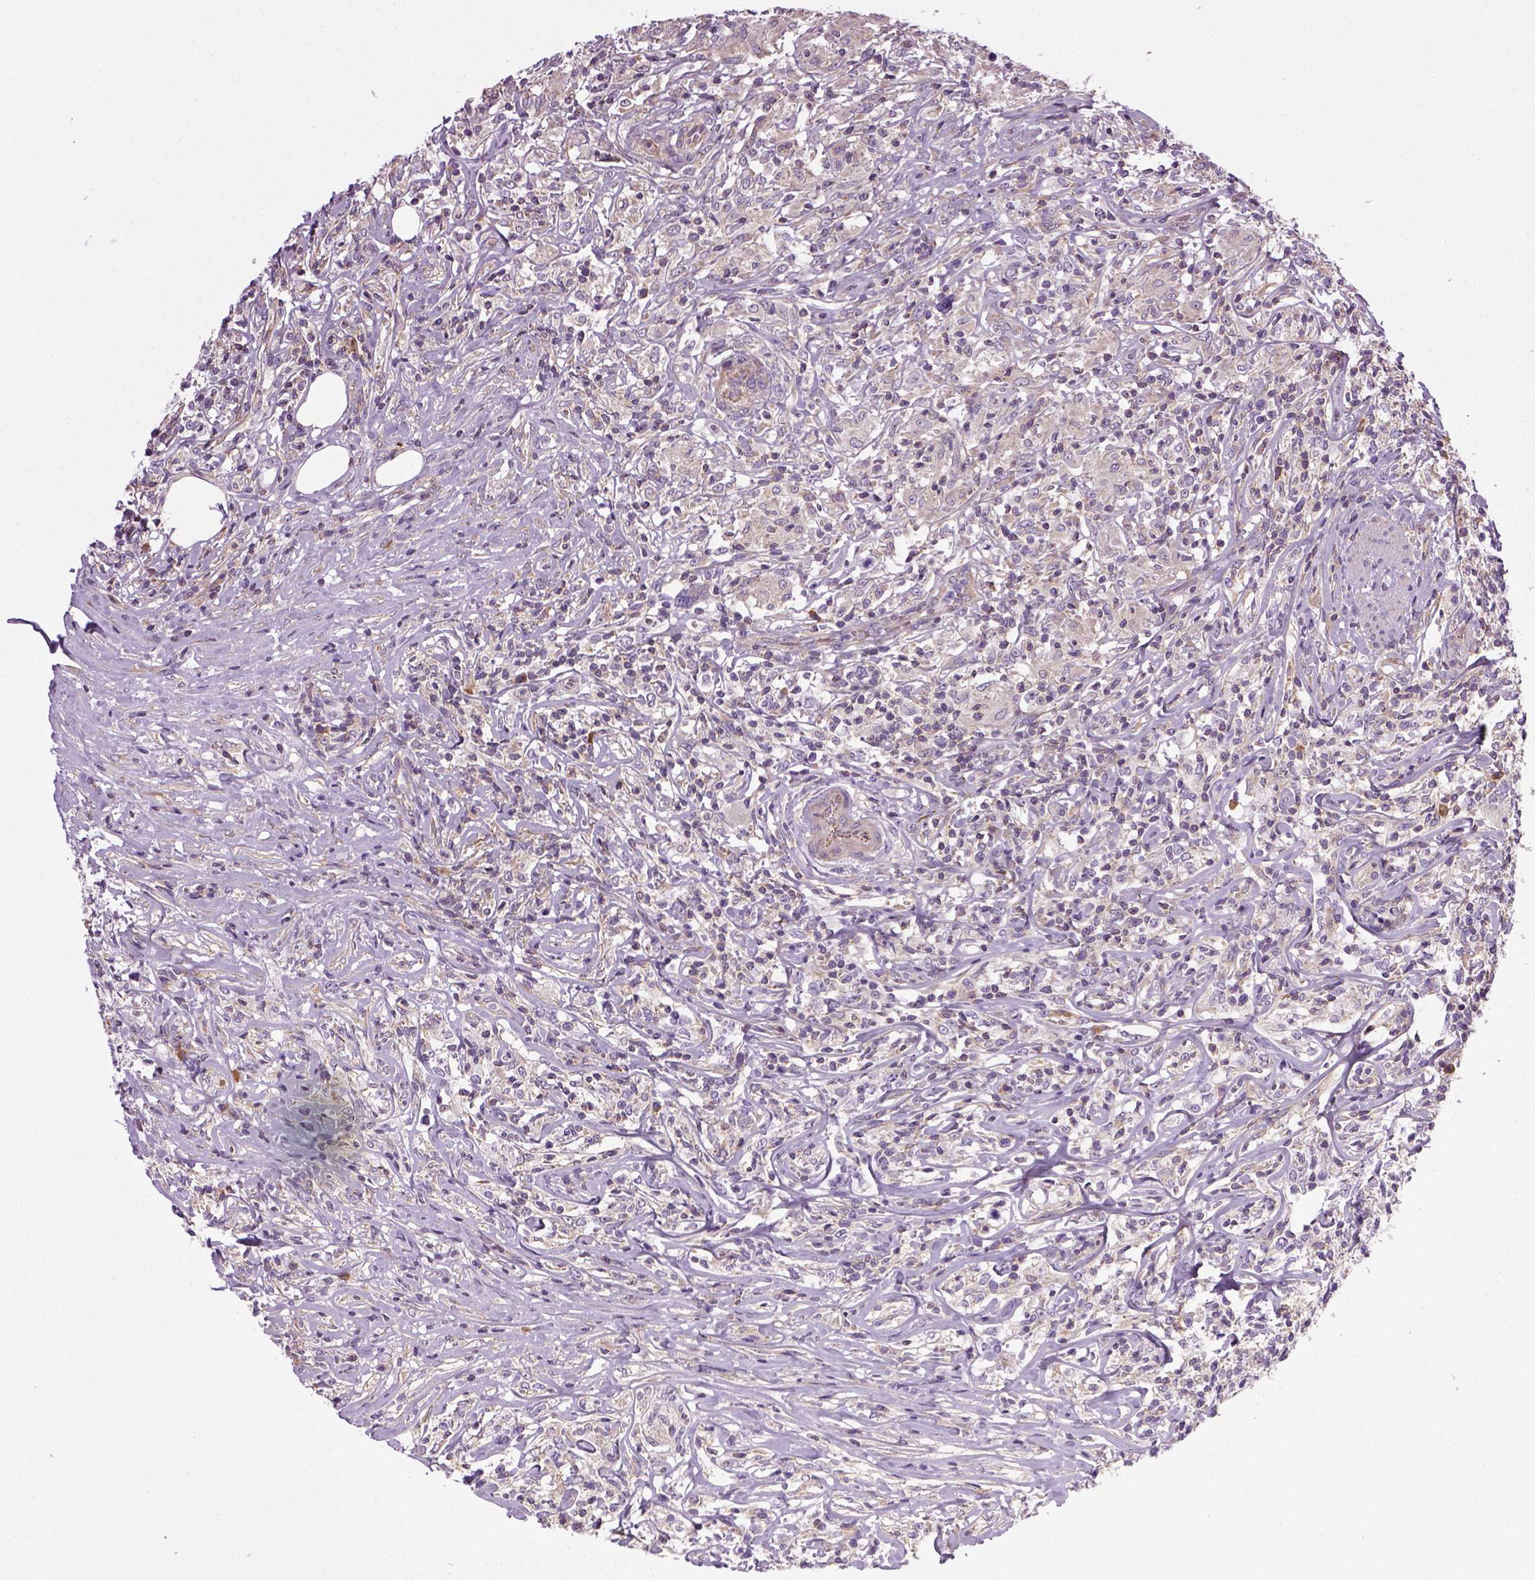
{"staining": {"intensity": "negative", "quantity": "none", "location": "none"}, "tissue": "lymphoma", "cell_type": "Tumor cells", "image_type": "cancer", "snomed": [{"axis": "morphology", "description": "Malignant lymphoma, non-Hodgkin's type, High grade"}, {"axis": "topography", "description": "Lymph node"}], "caption": "Malignant lymphoma, non-Hodgkin's type (high-grade) was stained to show a protein in brown. There is no significant positivity in tumor cells.", "gene": "TPRG1", "patient": {"sex": "female", "age": 84}}